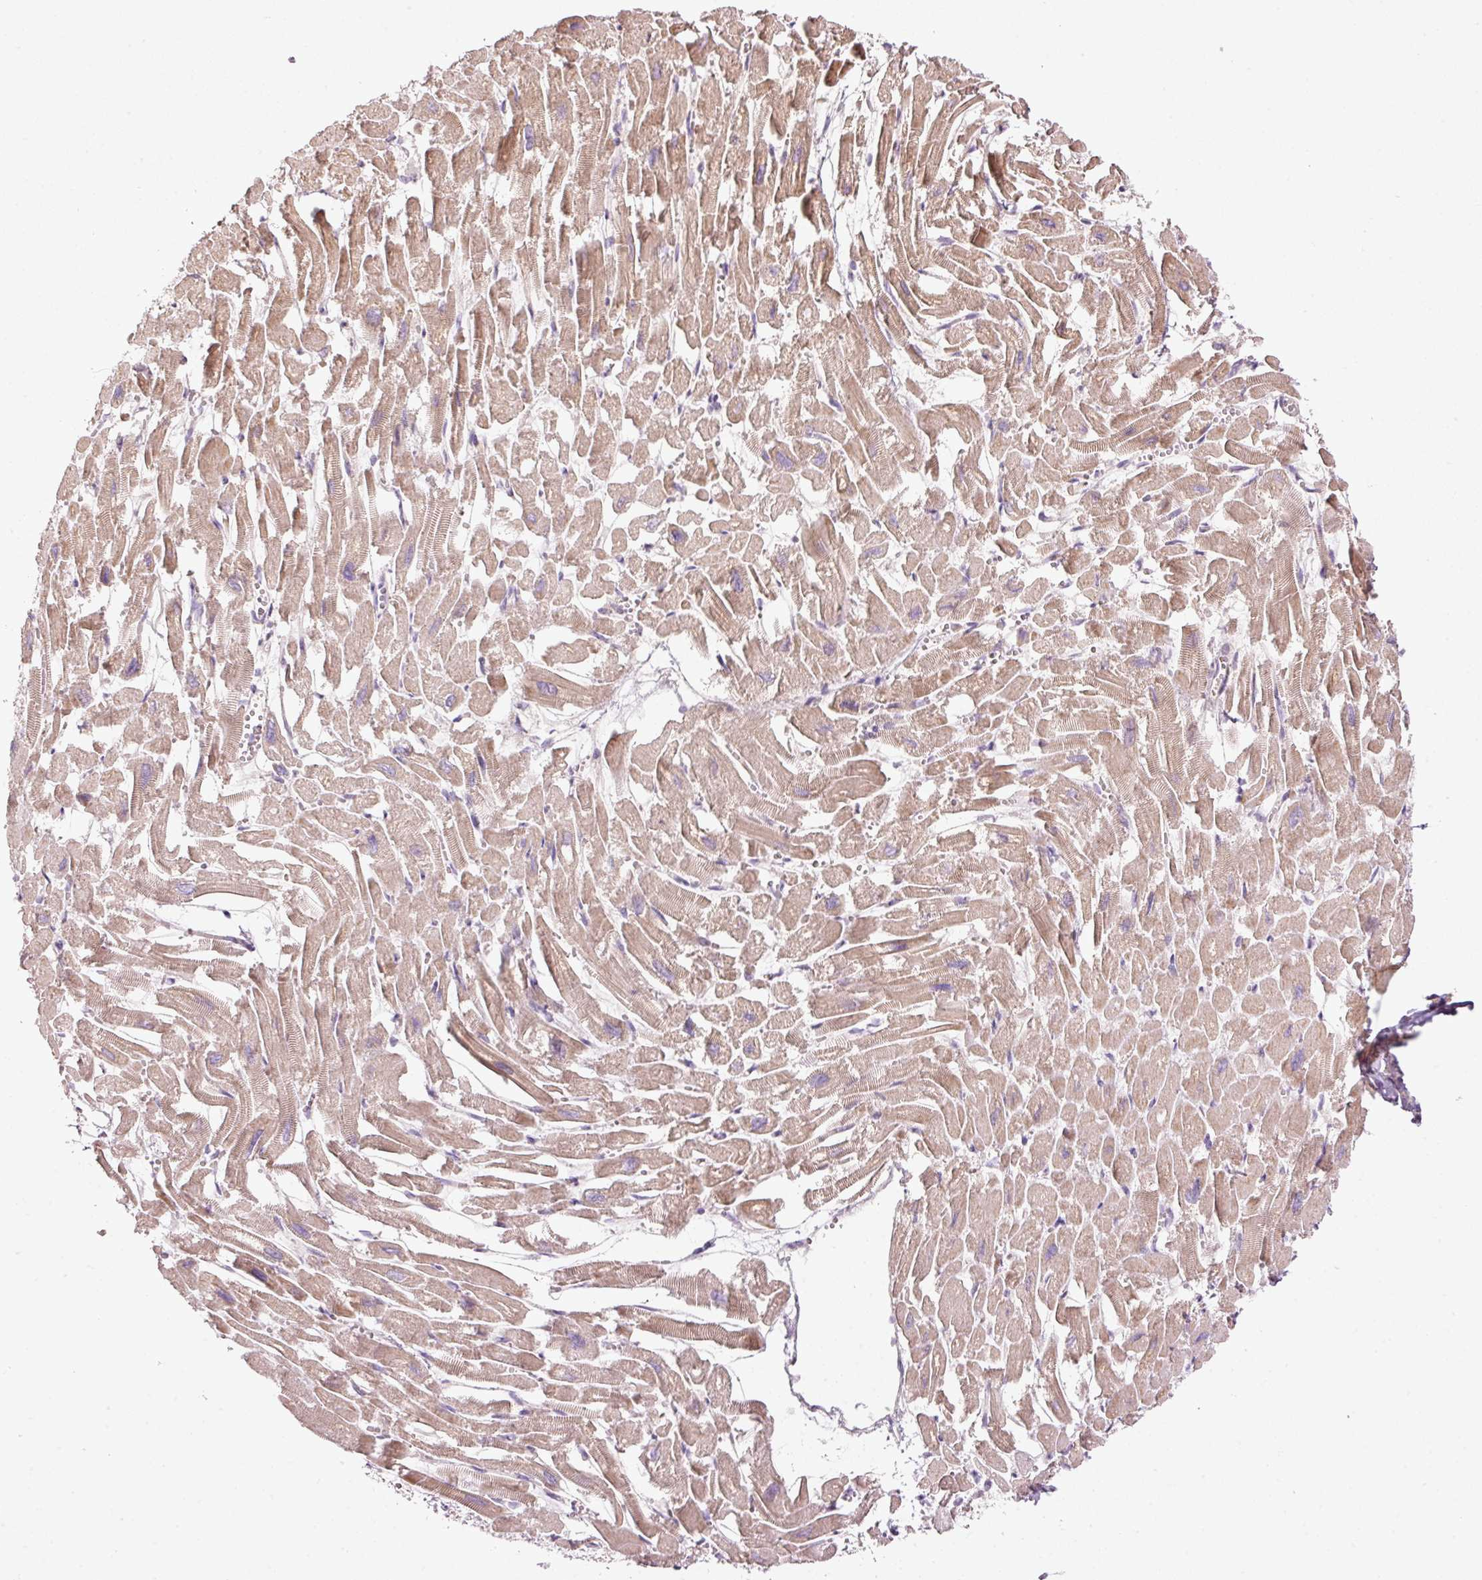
{"staining": {"intensity": "moderate", "quantity": ">75%", "location": "cytoplasmic/membranous"}, "tissue": "heart muscle", "cell_type": "Cardiomyocytes", "image_type": "normal", "snomed": [{"axis": "morphology", "description": "Normal tissue, NOS"}, {"axis": "topography", "description": "Heart"}], "caption": "The photomicrograph reveals a brown stain indicating the presence of a protein in the cytoplasmic/membranous of cardiomyocytes in heart muscle. (DAB (3,3'-diaminobenzidine) IHC with brightfield microscopy, high magnification).", "gene": "MAP10", "patient": {"sex": "male", "age": 54}}